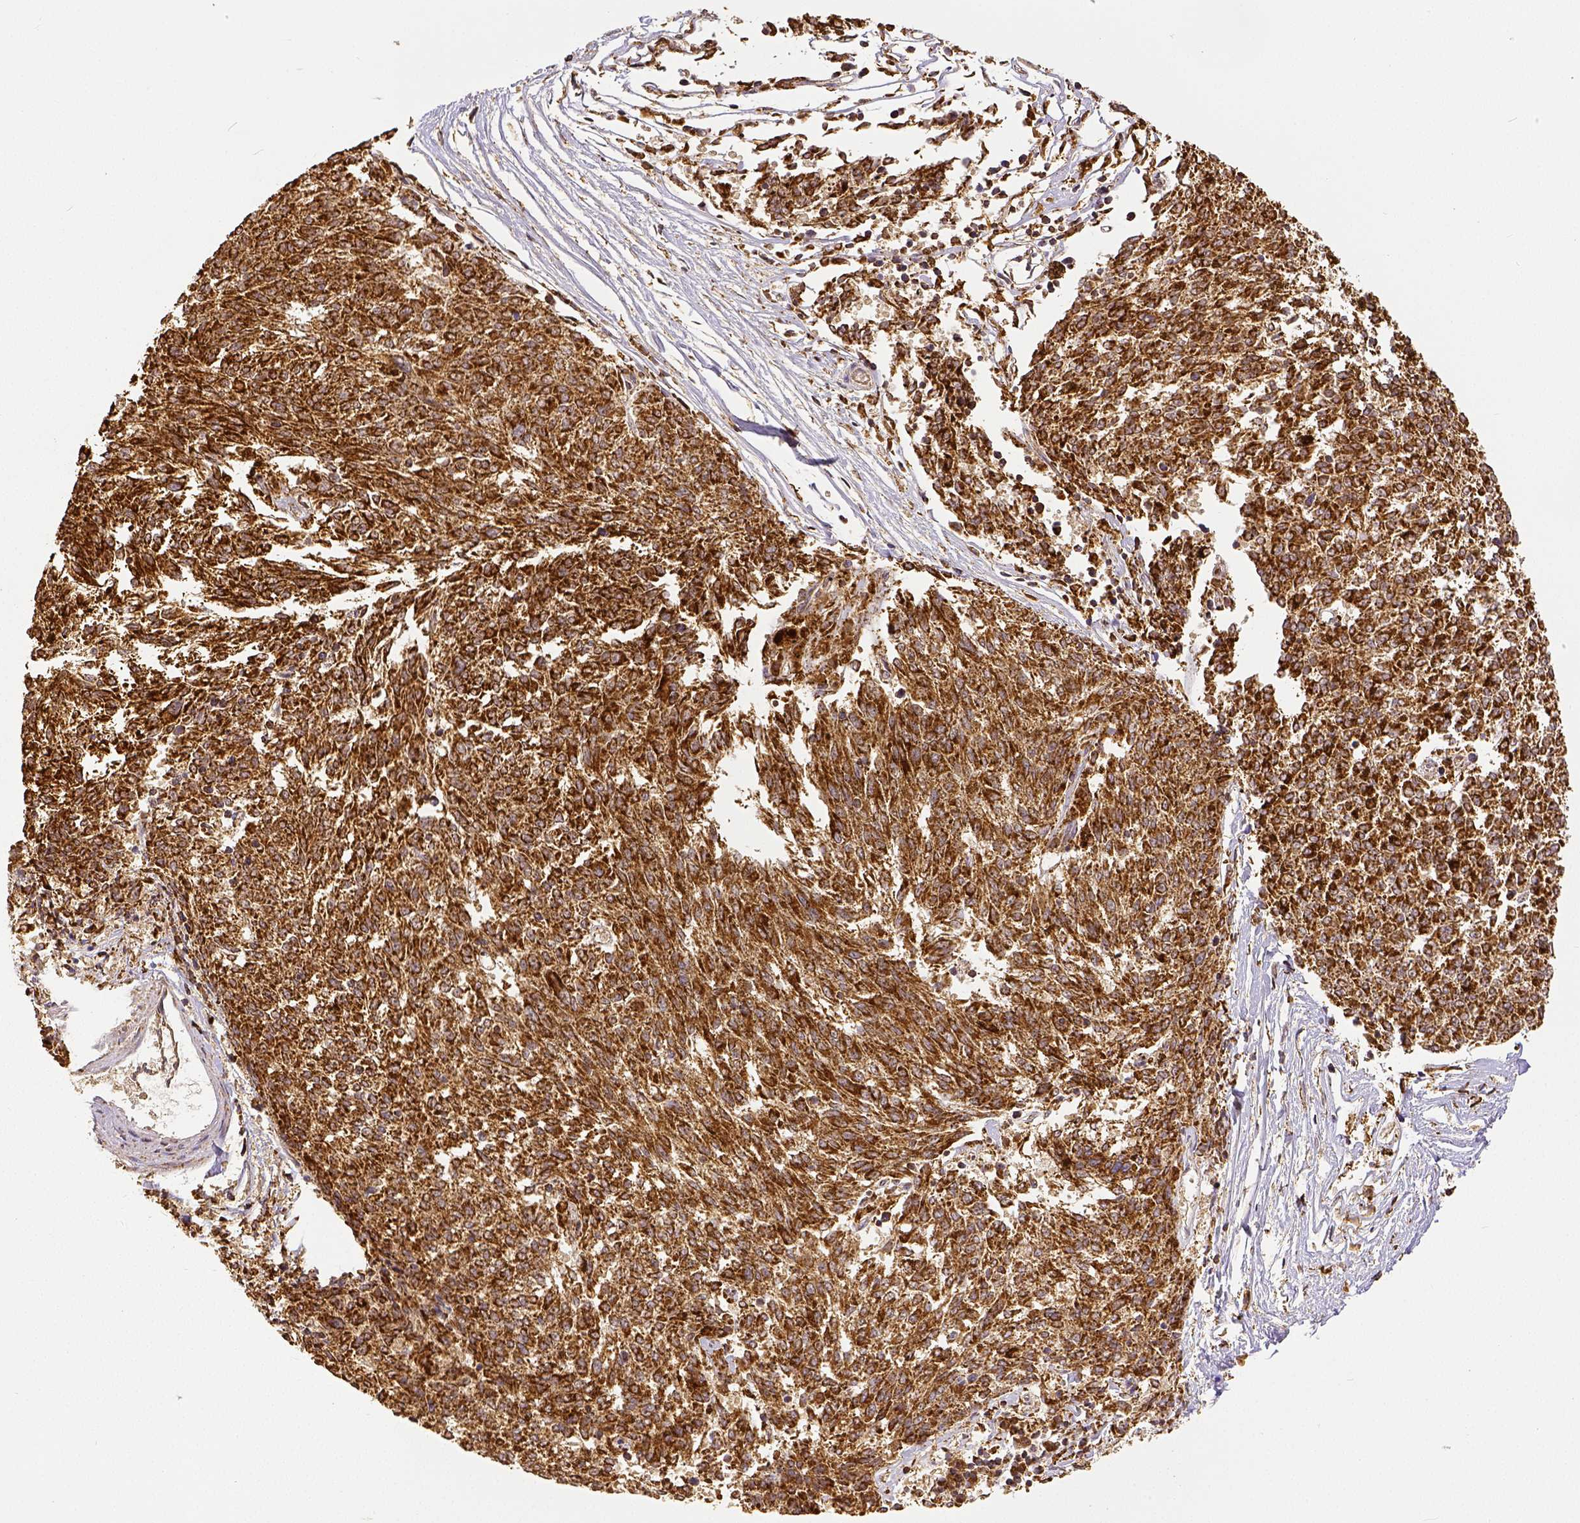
{"staining": {"intensity": "strong", "quantity": ">75%", "location": "cytoplasmic/membranous"}, "tissue": "melanoma", "cell_type": "Tumor cells", "image_type": "cancer", "snomed": [{"axis": "morphology", "description": "Malignant melanoma, NOS"}, {"axis": "topography", "description": "Skin"}], "caption": "Protein staining exhibits strong cytoplasmic/membranous positivity in approximately >75% of tumor cells in melanoma.", "gene": "SDHB", "patient": {"sex": "female", "age": 72}}